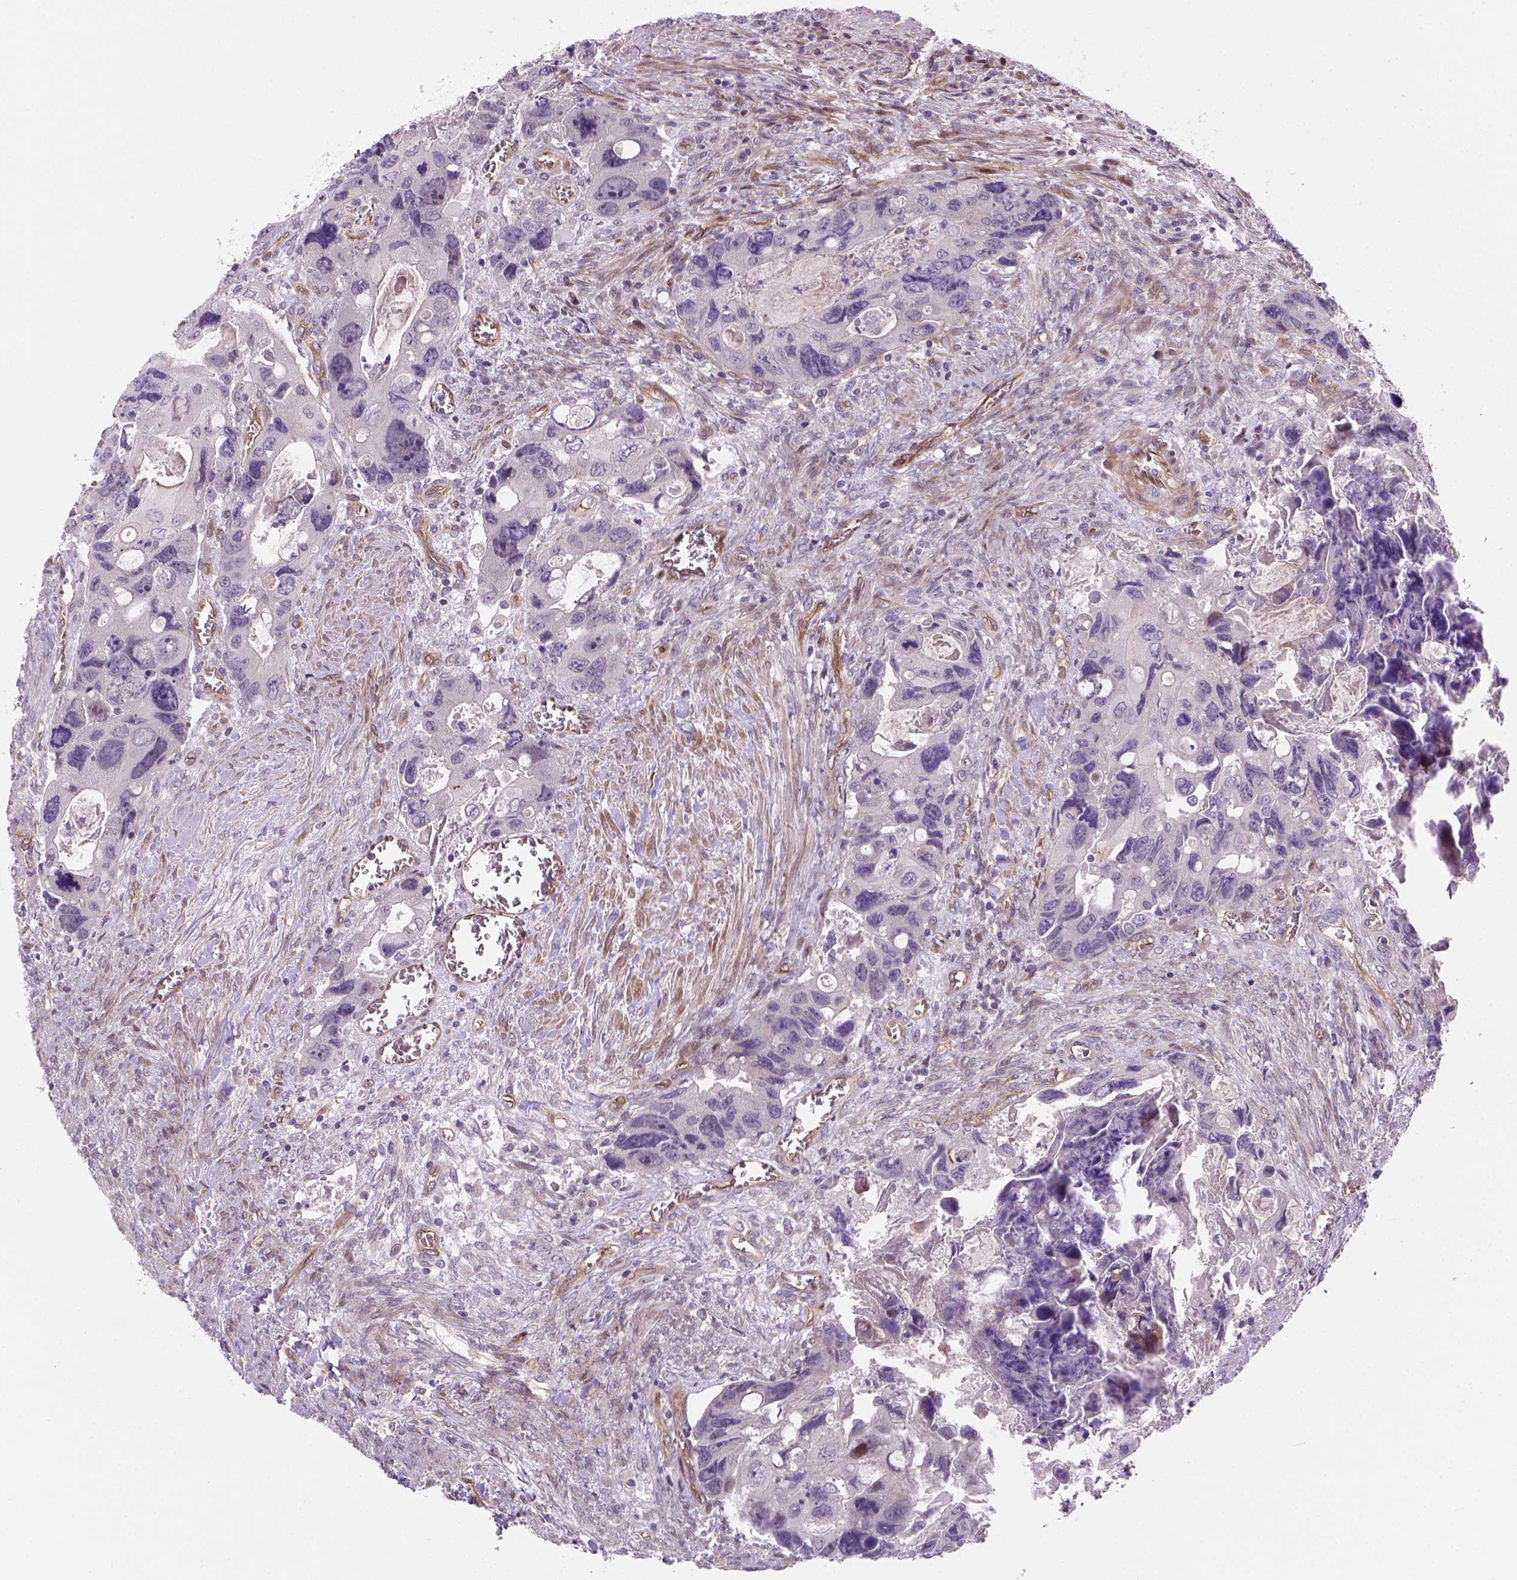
{"staining": {"intensity": "negative", "quantity": "none", "location": "none"}, "tissue": "colorectal cancer", "cell_type": "Tumor cells", "image_type": "cancer", "snomed": [{"axis": "morphology", "description": "Adenocarcinoma, NOS"}, {"axis": "topography", "description": "Rectum"}], "caption": "A high-resolution histopathology image shows immunohistochemistry (IHC) staining of colorectal adenocarcinoma, which shows no significant positivity in tumor cells.", "gene": "VSTM5", "patient": {"sex": "male", "age": 62}}